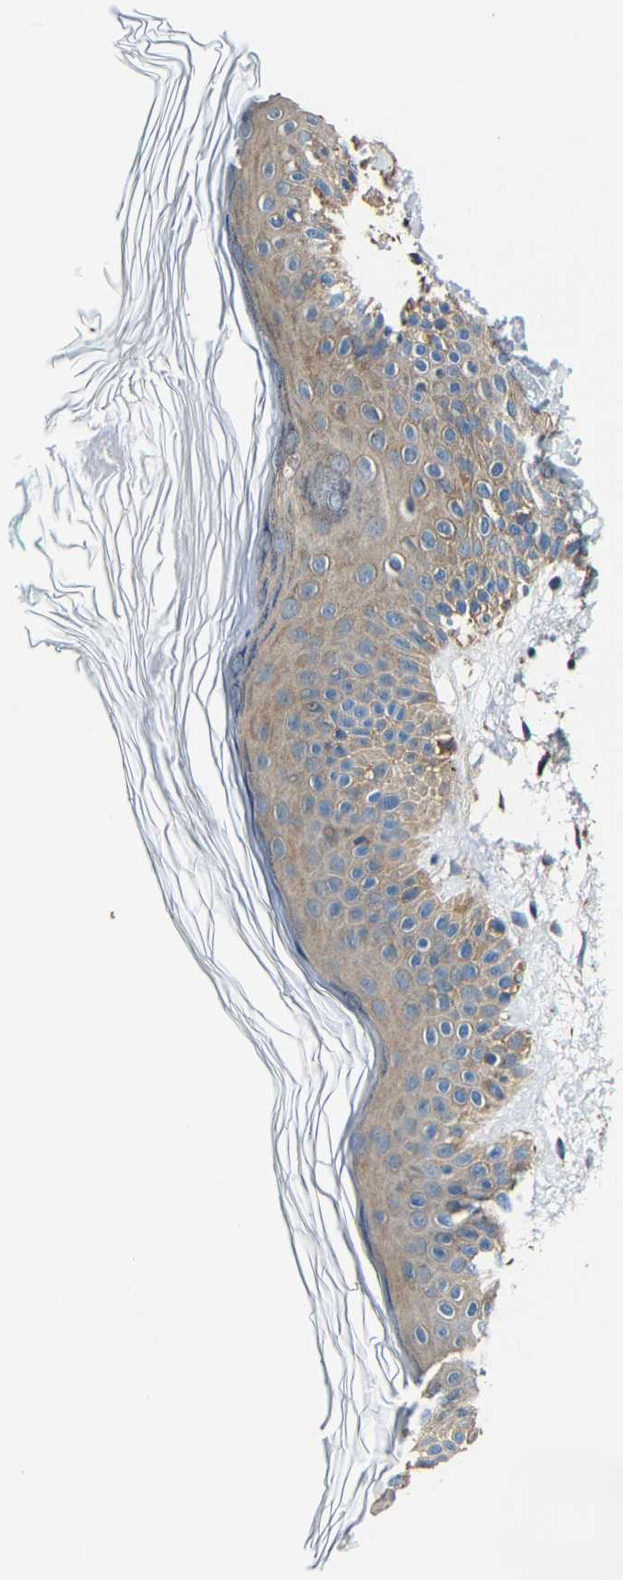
{"staining": {"intensity": "weak", "quantity": ">75%", "location": "cytoplasmic/membranous"}, "tissue": "skin", "cell_type": "Fibroblasts", "image_type": "normal", "snomed": [{"axis": "morphology", "description": "Normal tissue, NOS"}, {"axis": "morphology", "description": "Malignant melanoma, NOS"}, {"axis": "topography", "description": "Skin"}], "caption": "Protein staining displays weak cytoplasmic/membranous expression in approximately >75% of fibroblasts in unremarkable skin. The staining is performed using DAB (3,3'-diaminobenzidine) brown chromogen to label protein expression. The nuclei are counter-stained blue using hematoxylin.", "gene": "GFRA3", "patient": {"sex": "male", "age": 83}}